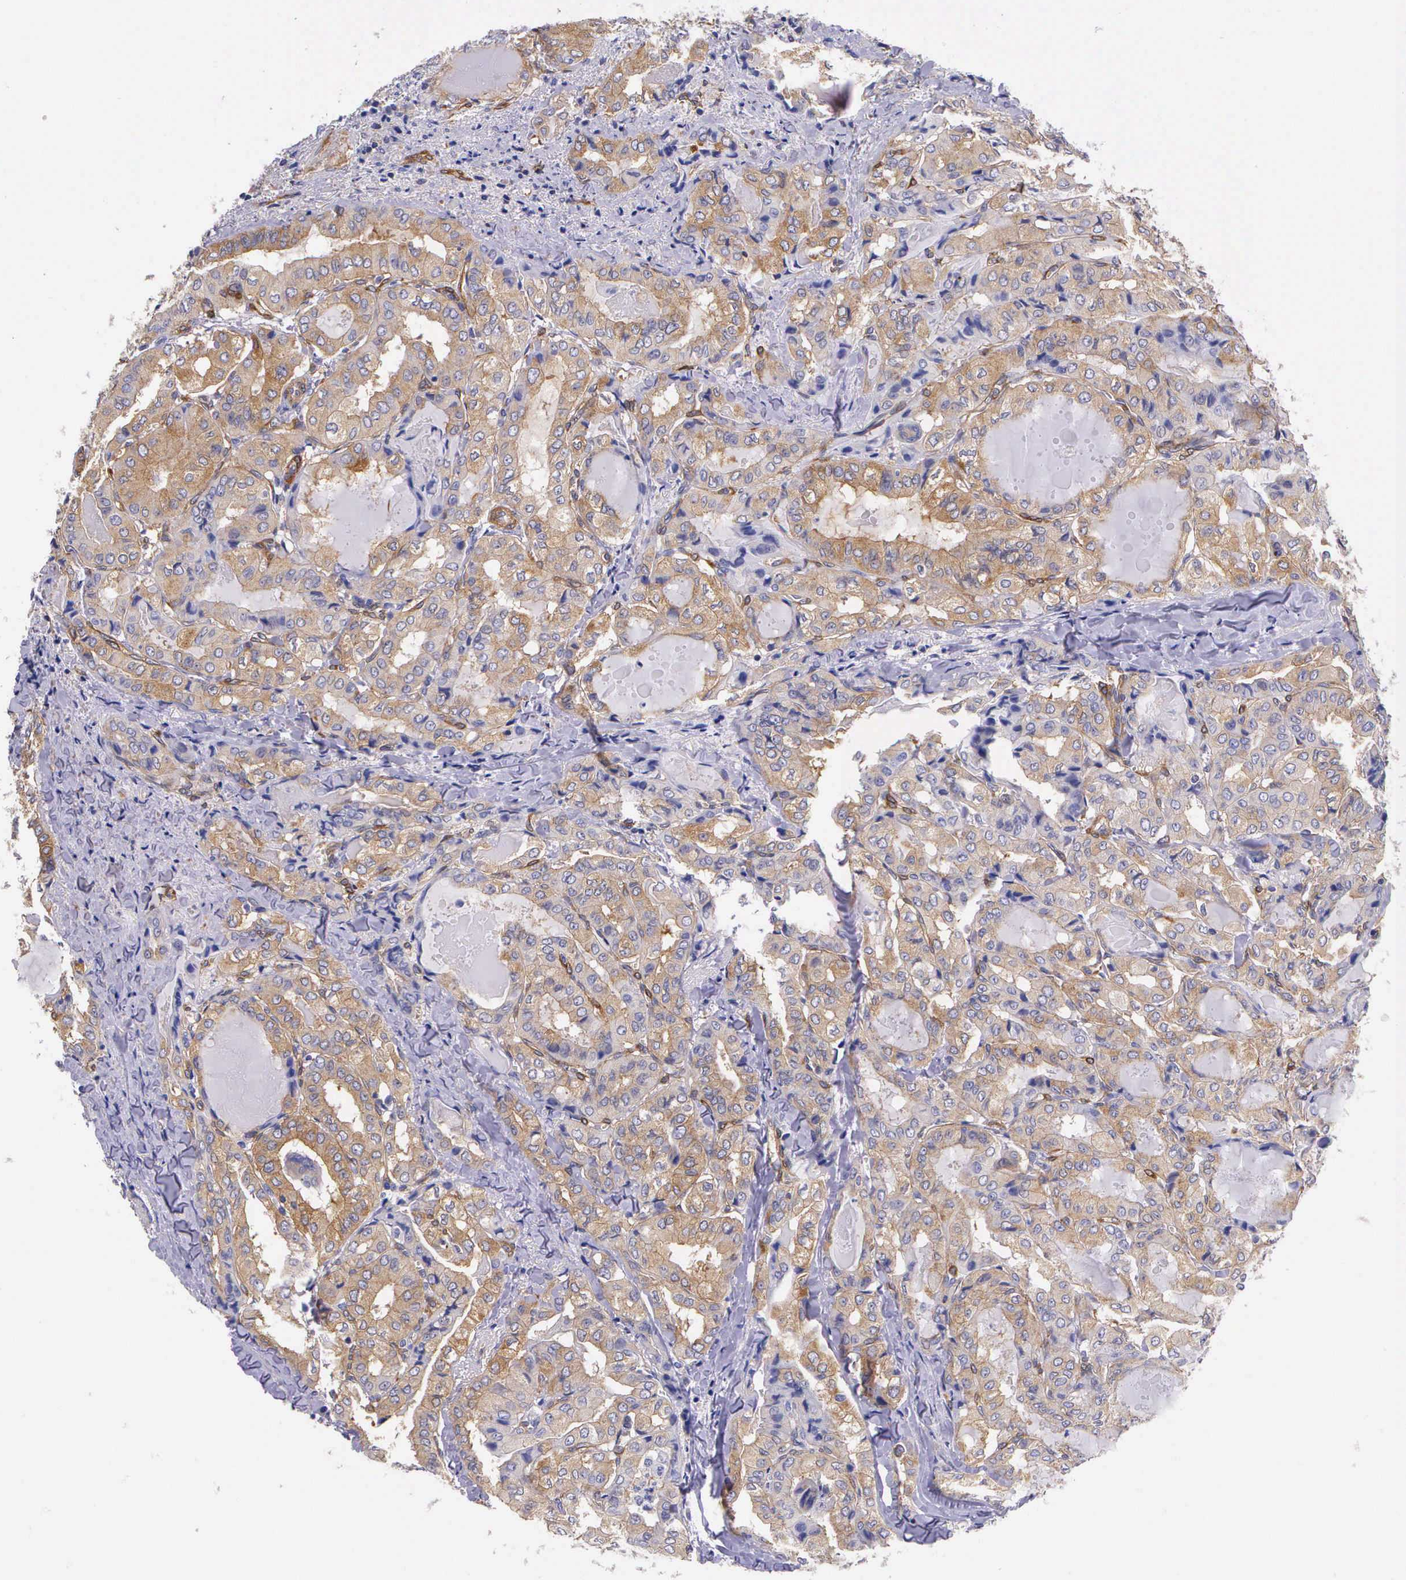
{"staining": {"intensity": "moderate", "quantity": ">75%", "location": "cytoplasmic/membranous"}, "tissue": "thyroid cancer", "cell_type": "Tumor cells", "image_type": "cancer", "snomed": [{"axis": "morphology", "description": "Papillary adenocarcinoma, NOS"}, {"axis": "topography", "description": "Thyroid gland"}], "caption": "IHC of thyroid papillary adenocarcinoma exhibits medium levels of moderate cytoplasmic/membranous expression in about >75% of tumor cells. (Stains: DAB (3,3'-diaminobenzidine) in brown, nuclei in blue, Microscopy: brightfield microscopy at high magnification).", "gene": "BCAR1", "patient": {"sex": "female", "age": 71}}